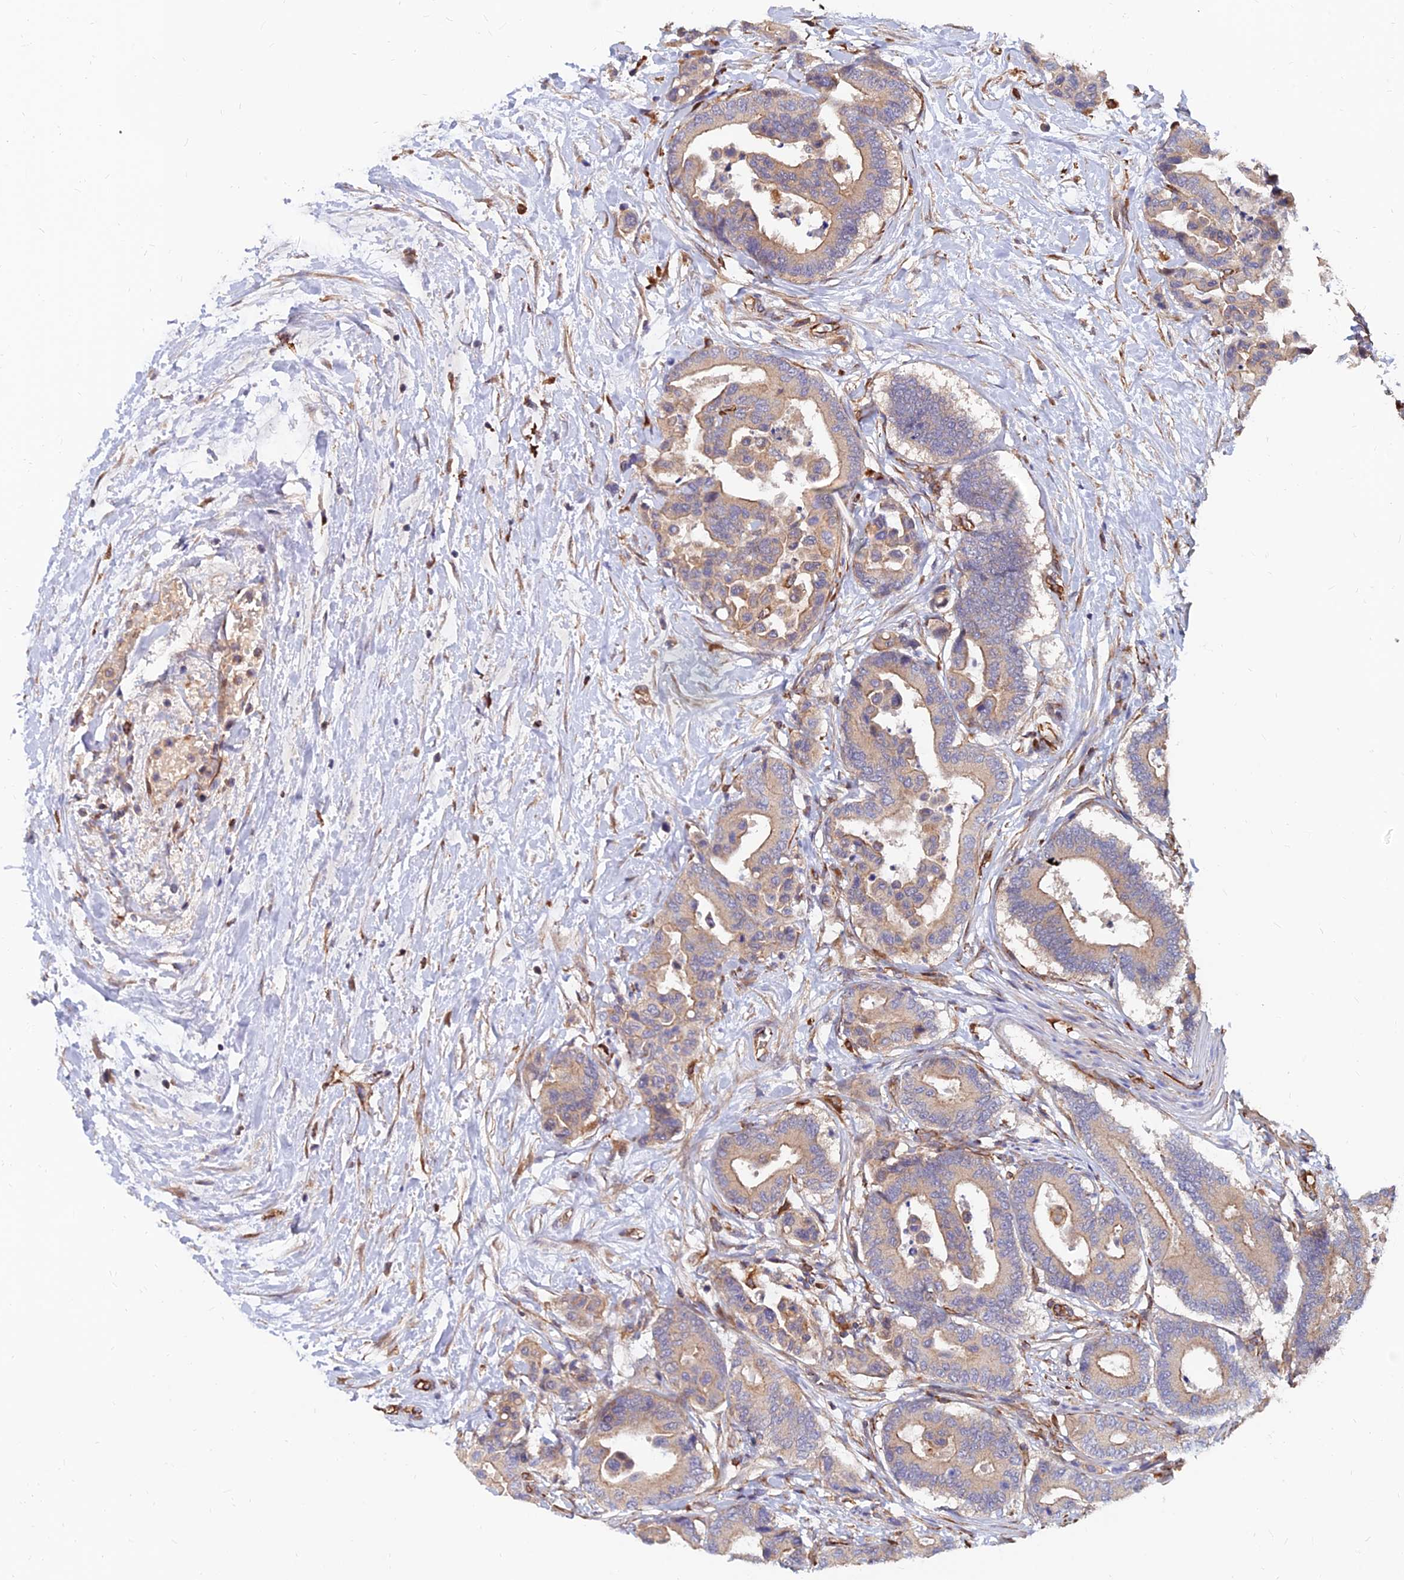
{"staining": {"intensity": "weak", "quantity": ">75%", "location": "cytoplasmic/membranous"}, "tissue": "colorectal cancer", "cell_type": "Tumor cells", "image_type": "cancer", "snomed": [{"axis": "morphology", "description": "Normal tissue, NOS"}, {"axis": "morphology", "description": "Adenocarcinoma, NOS"}, {"axis": "topography", "description": "Colon"}], "caption": "Brown immunohistochemical staining in human colorectal adenocarcinoma exhibits weak cytoplasmic/membranous staining in approximately >75% of tumor cells.", "gene": "CDK18", "patient": {"sex": "male", "age": 82}}